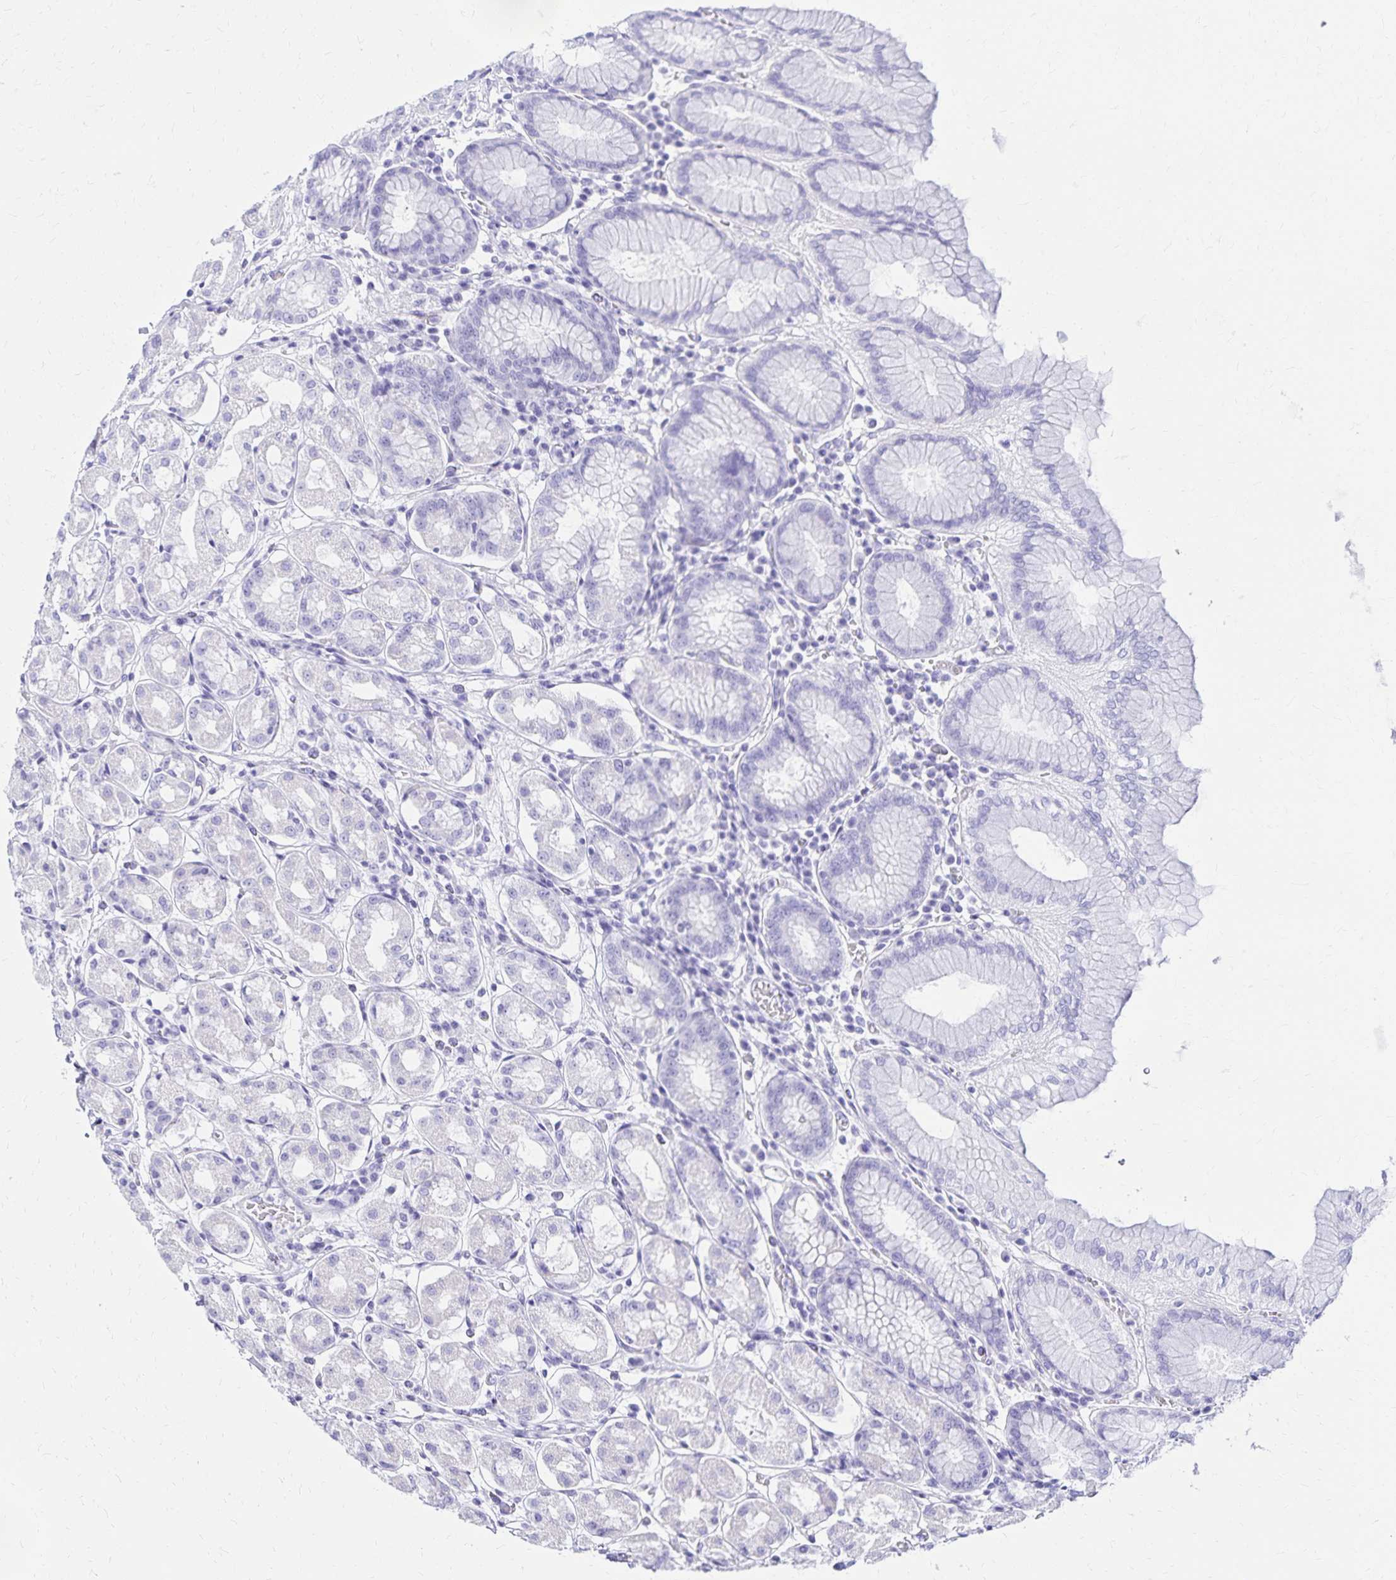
{"staining": {"intensity": "negative", "quantity": "none", "location": "none"}, "tissue": "stomach", "cell_type": "Glandular cells", "image_type": "normal", "snomed": [{"axis": "morphology", "description": "Normal tissue, NOS"}, {"axis": "topography", "description": "Stomach"}, {"axis": "topography", "description": "Stomach, lower"}], "caption": "Protein analysis of benign stomach displays no significant positivity in glandular cells.", "gene": "LIN28B", "patient": {"sex": "female", "age": 56}}